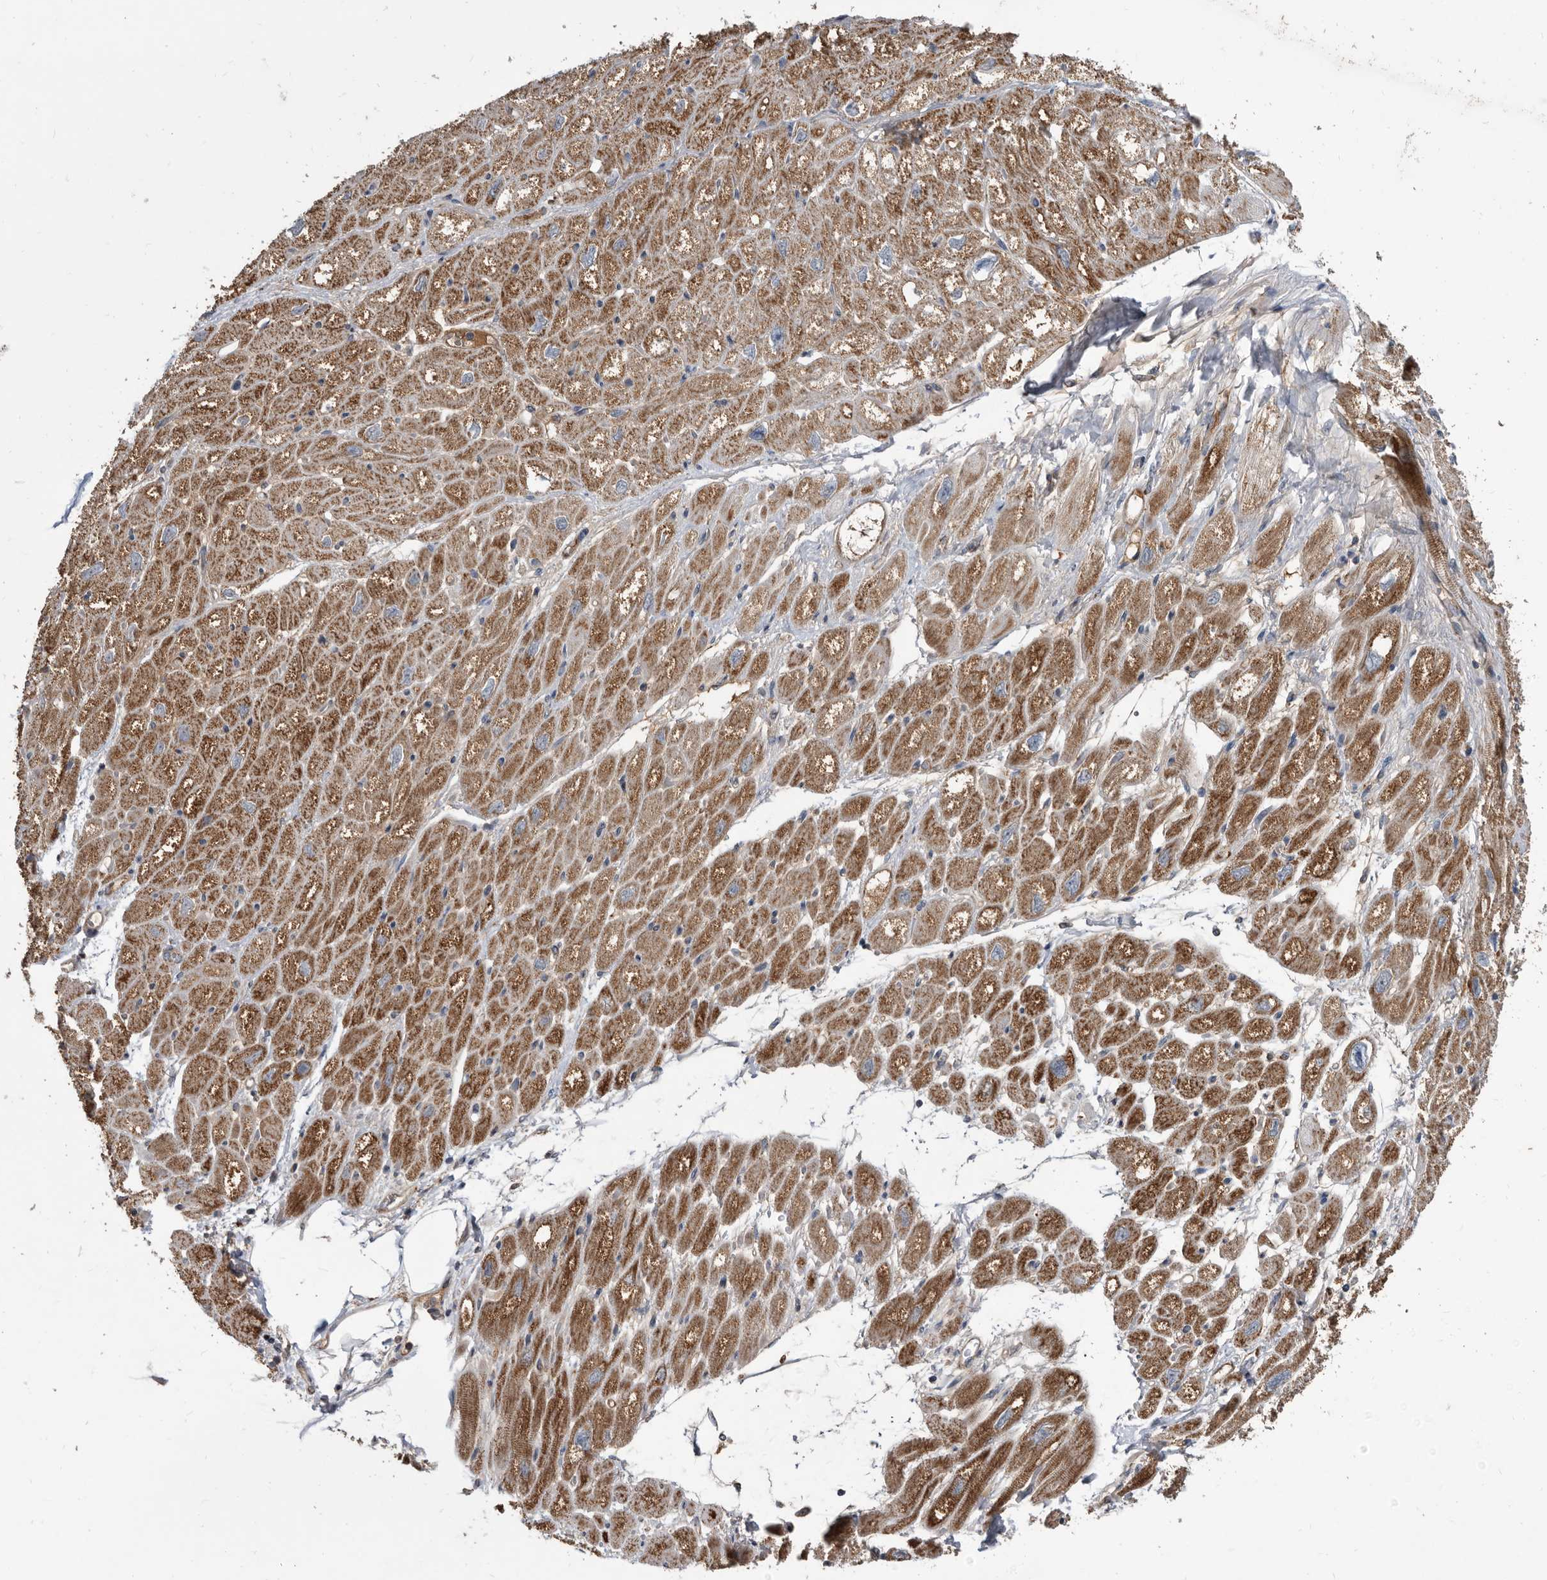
{"staining": {"intensity": "moderate", "quantity": ">75%", "location": "cytoplasmic/membranous"}, "tissue": "heart muscle", "cell_type": "Cardiomyocytes", "image_type": "normal", "snomed": [{"axis": "morphology", "description": "Normal tissue, NOS"}, {"axis": "topography", "description": "Heart"}], "caption": "Cardiomyocytes display medium levels of moderate cytoplasmic/membranous staining in approximately >75% of cells in unremarkable heart muscle.", "gene": "PI15", "patient": {"sex": "male", "age": 50}}